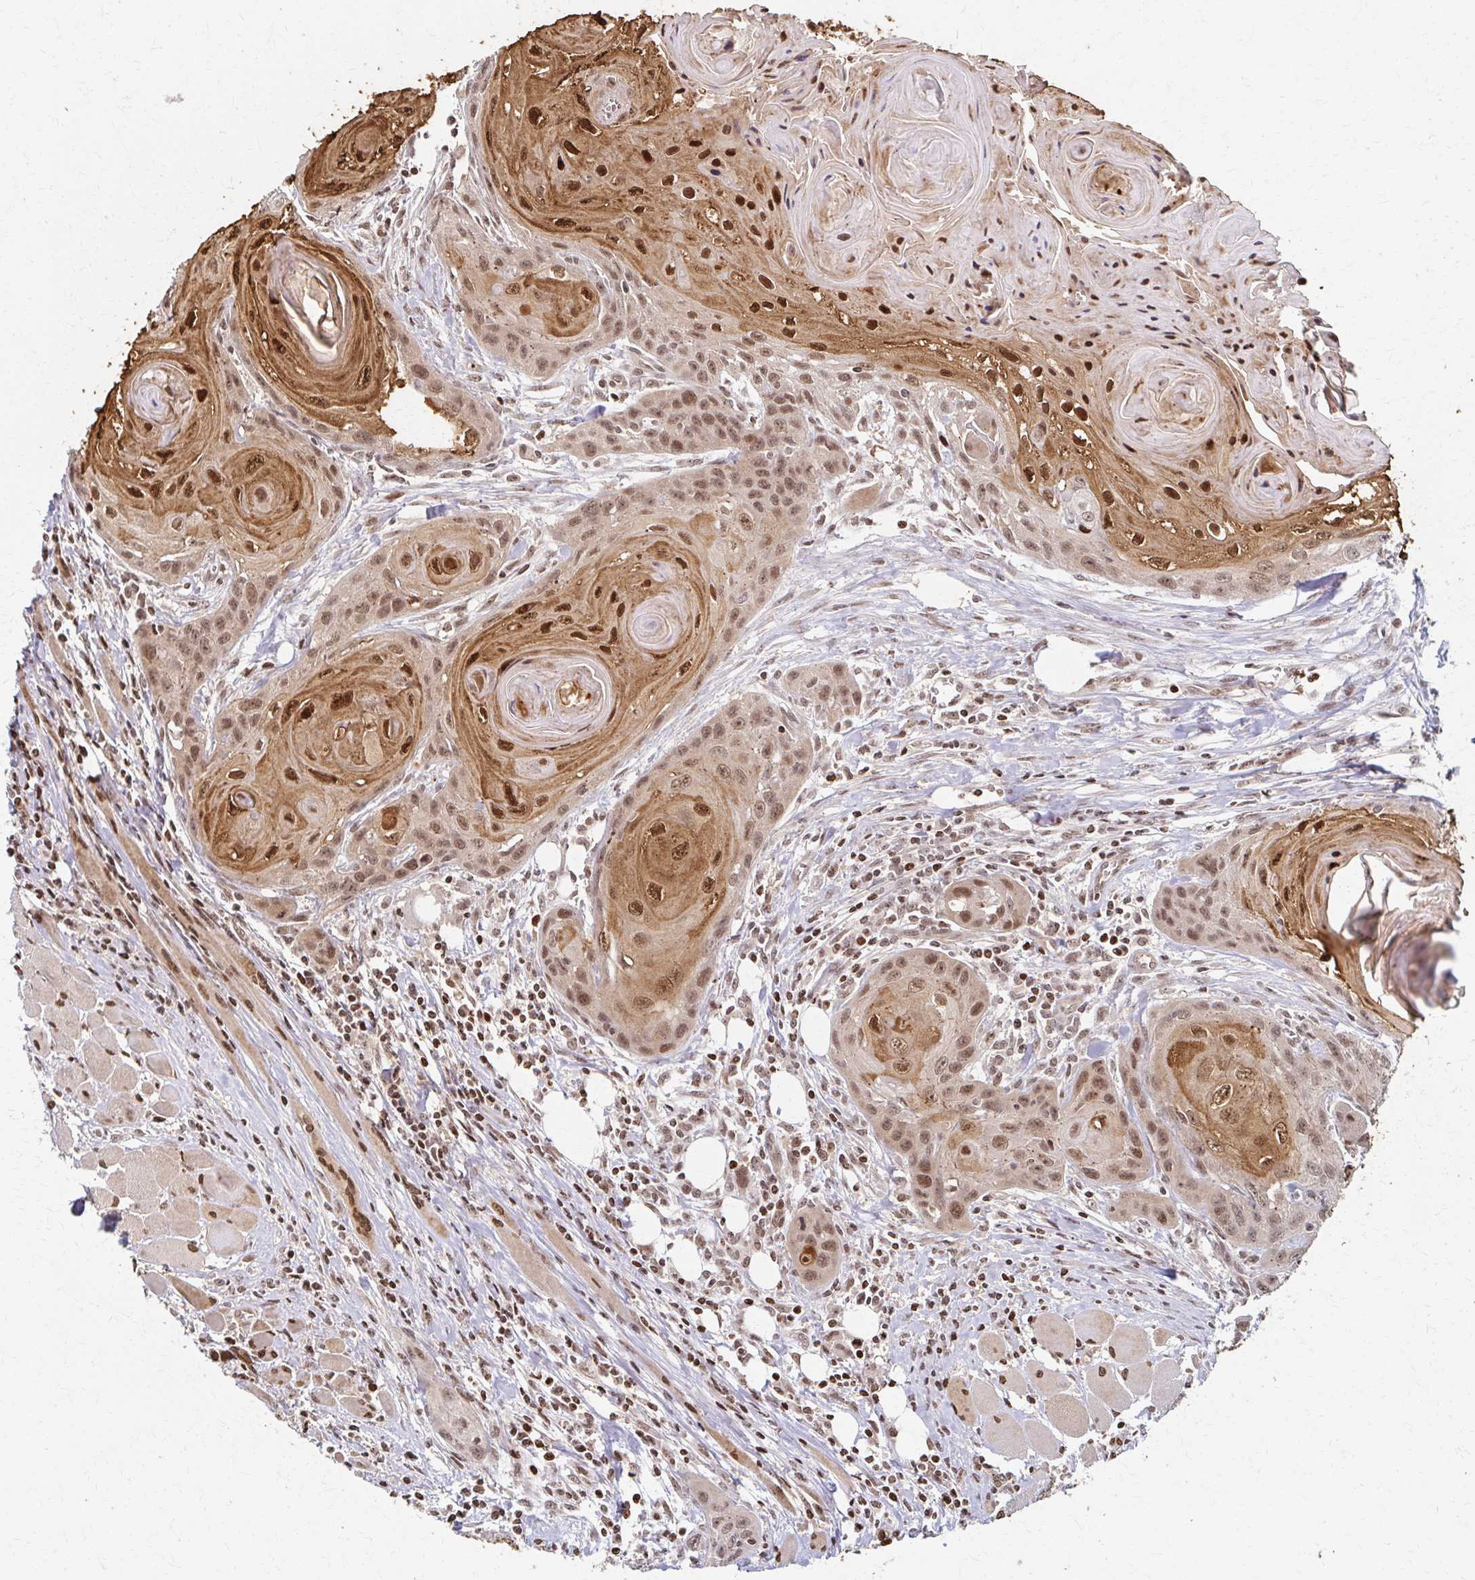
{"staining": {"intensity": "moderate", "quantity": ">75%", "location": "cytoplasmic/membranous,nuclear"}, "tissue": "head and neck cancer", "cell_type": "Tumor cells", "image_type": "cancer", "snomed": [{"axis": "morphology", "description": "Squamous cell carcinoma, NOS"}, {"axis": "topography", "description": "Oral tissue"}, {"axis": "topography", "description": "Head-Neck"}], "caption": "The immunohistochemical stain labels moderate cytoplasmic/membranous and nuclear expression in tumor cells of head and neck squamous cell carcinoma tissue.", "gene": "PSMD7", "patient": {"sex": "male", "age": 58}}